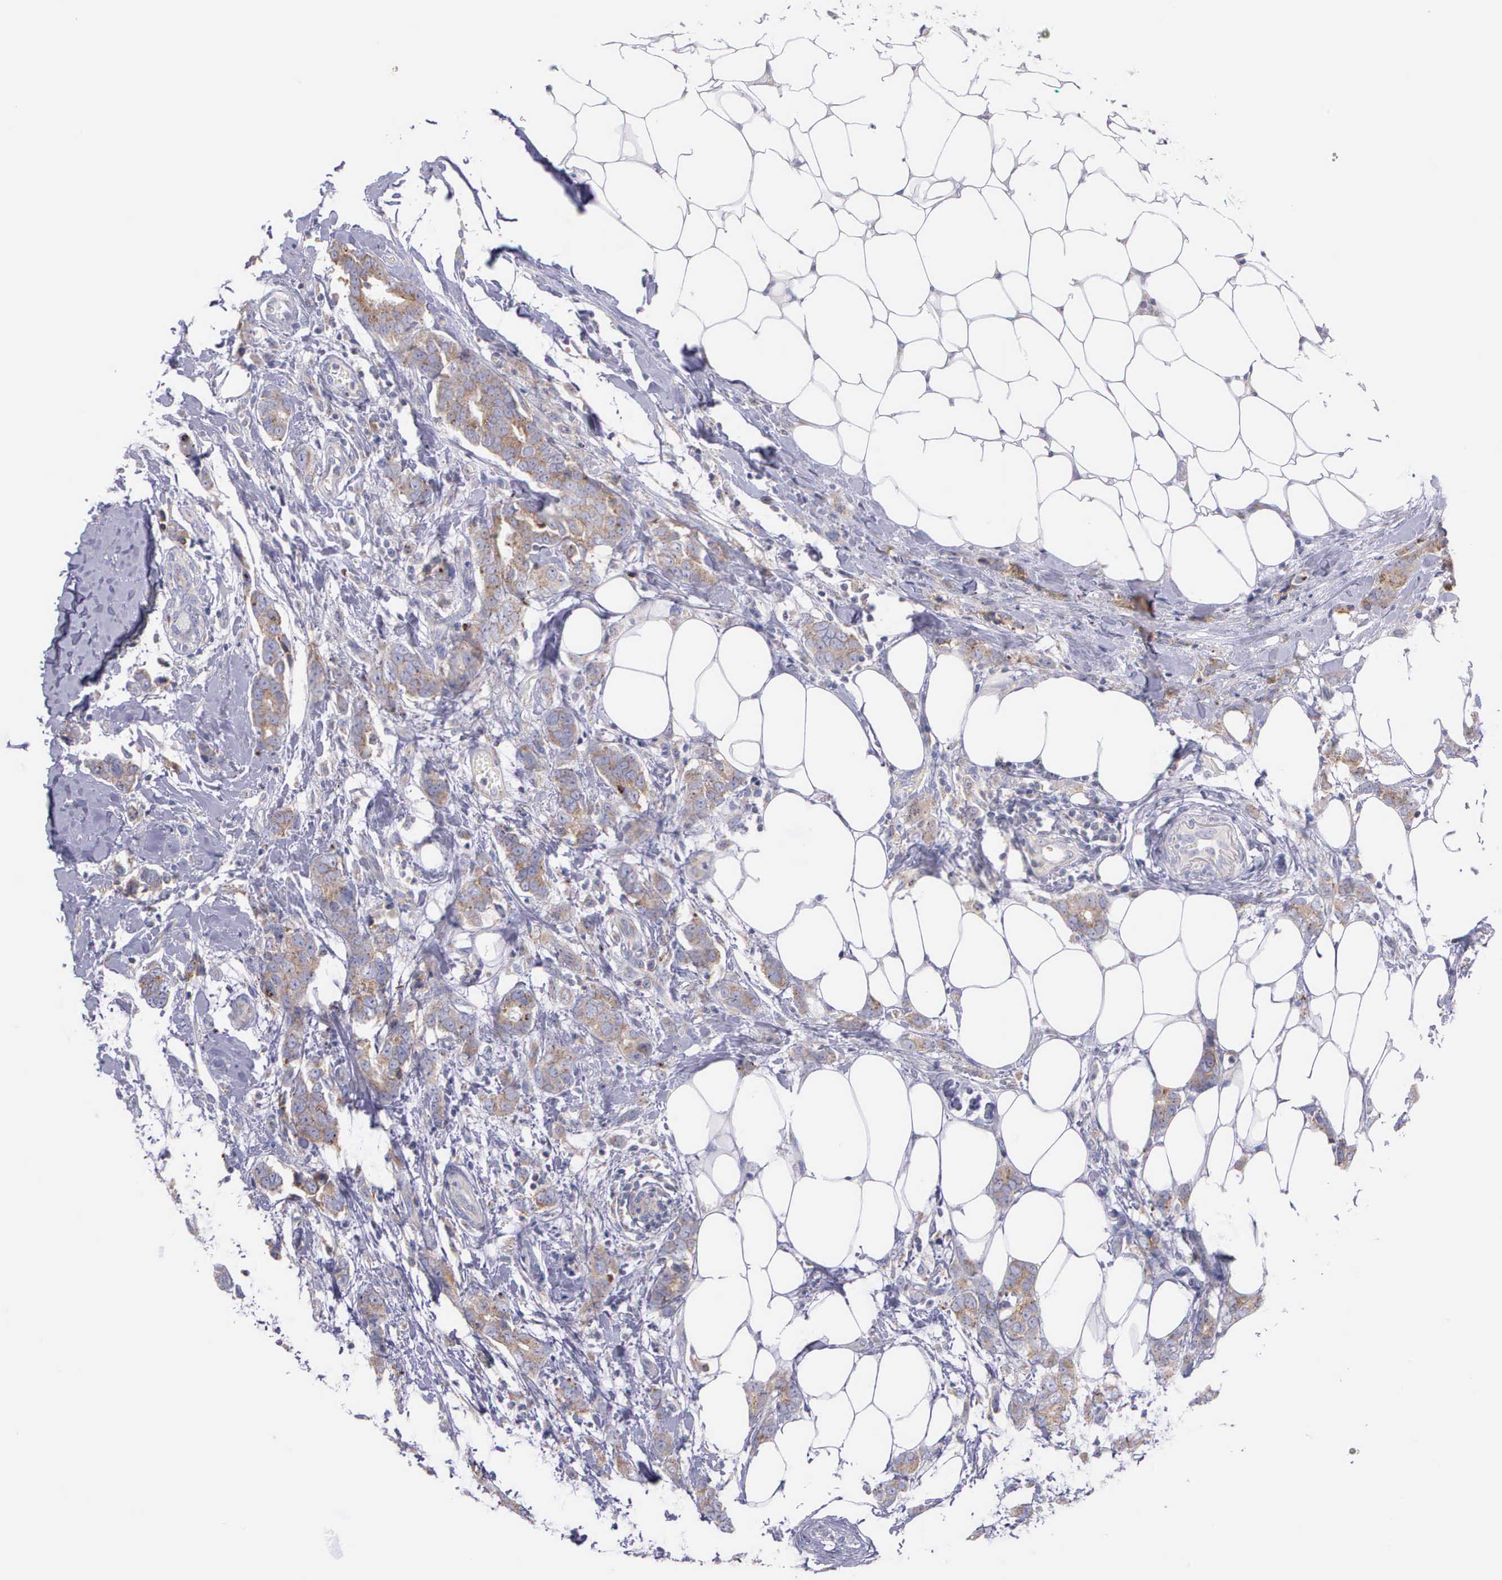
{"staining": {"intensity": "weak", "quantity": ">75%", "location": "cytoplasmic/membranous"}, "tissue": "breast cancer", "cell_type": "Tumor cells", "image_type": "cancer", "snomed": [{"axis": "morphology", "description": "Duct carcinoma"}, {"axis": "topography", "description": "Breast"}], "caption": "Breast cancer stained with immunohistochemistry reveals weak cytoplasmic/membranous staining in approximately >75% of tumor cells. The staining was performed using DAB (3,3'-diaminobenzidine) to visualize the protein expression in brown, while the nuclei were stained in blue with hematoxylin (Magnification: 20x).", "gene": "MIA2", "patient": {"sex": "female", "age": 53}}